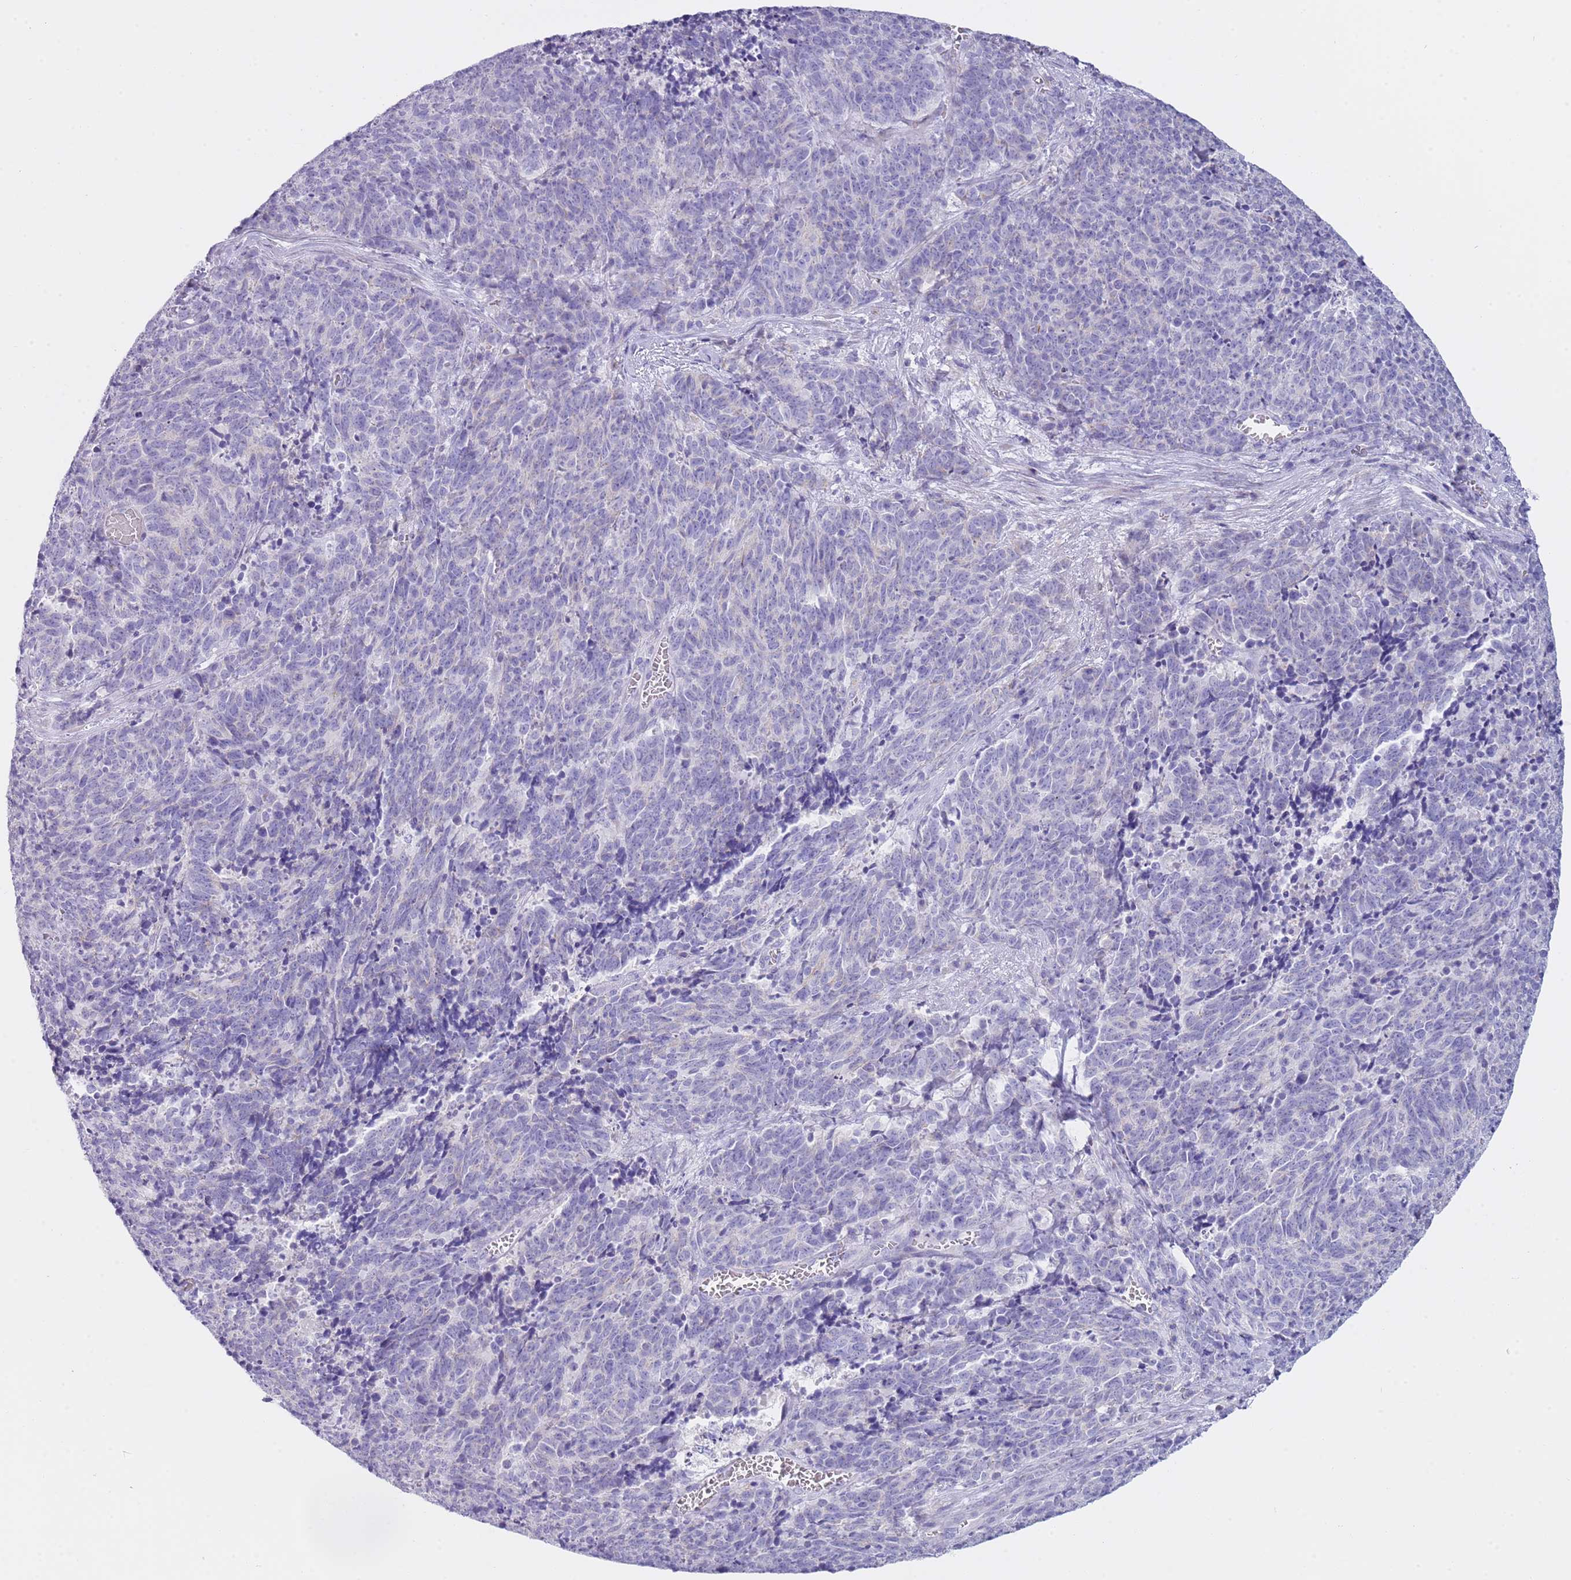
{"staining": {"intensity": "negative", "quantity": "none", "location": "none"}, "tissue": "cervical cancer", "cell_type": "Tumor cells", "image_type": "cancer", "snomed": [{"axis": "morphology", "description": "Squamous cell carcinoma, NOS"}, {"axis": "topography", "description": "Cervix"}], "caption": "There is no significant positivity in tumor cells of cervical squamous cell carcinoma.", "gene": "NBPF20", "patient": {"sex": "female", "age": 29}}